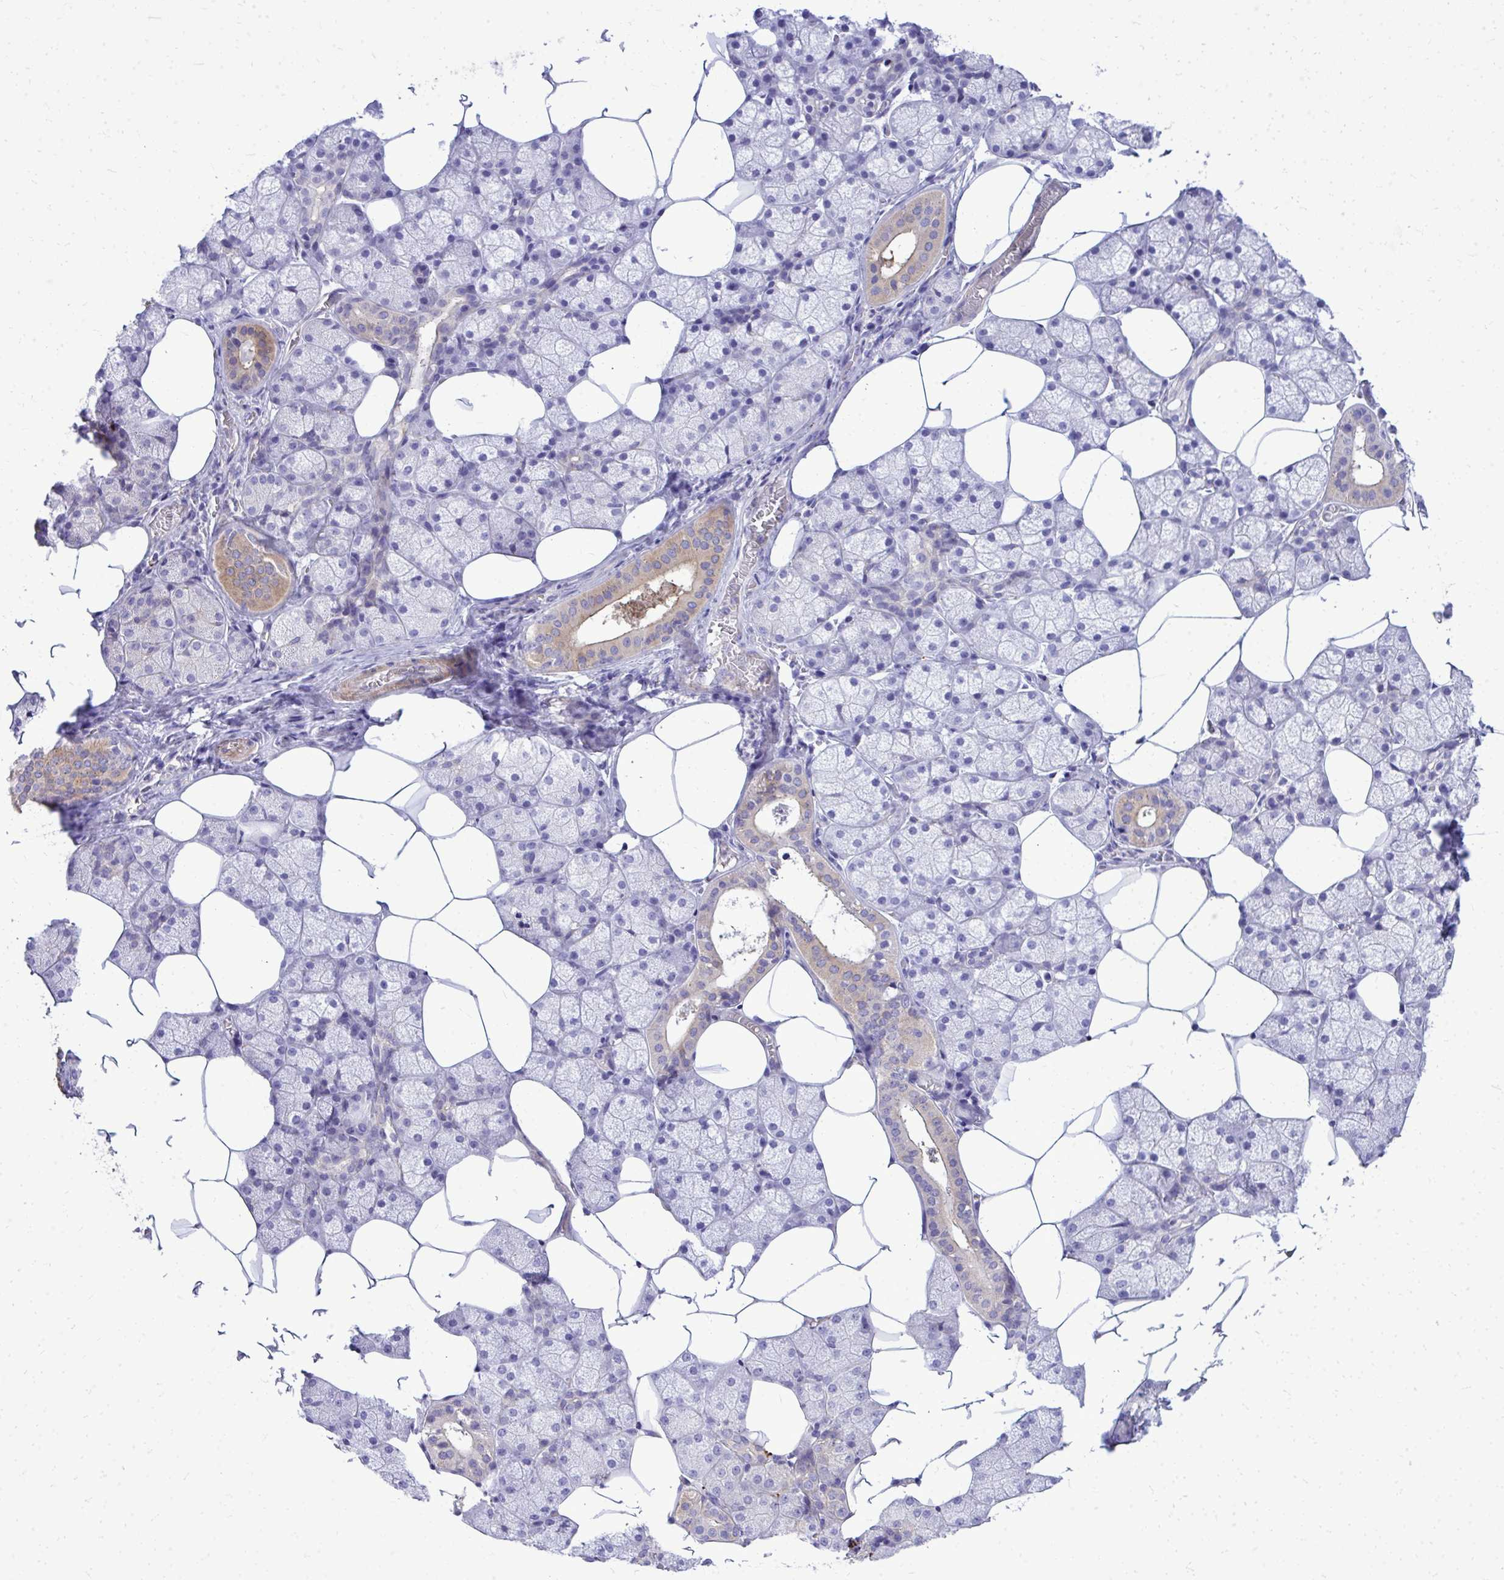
{"staining": {"intensity": "strong", "quantity": "<25%", "location": "cytoplasmic/membranous"}, "tissue": "salivary gland", "cell_type": "Glandular cells", "image_type": "normal", "snomed": [{"axis": "morphology", "description": "Normal tissue, NOS"}, {"axis": "topography", "description": "Salivary gland"}], "caption": "Immunohistochemical staining of unremarkable salivary gland displays strong cytoplasmic/membranous protein expression in approximately <25% of glandular cells.", "gene": "TP53I11", "patient": {"sex": "female", "age": 43}}